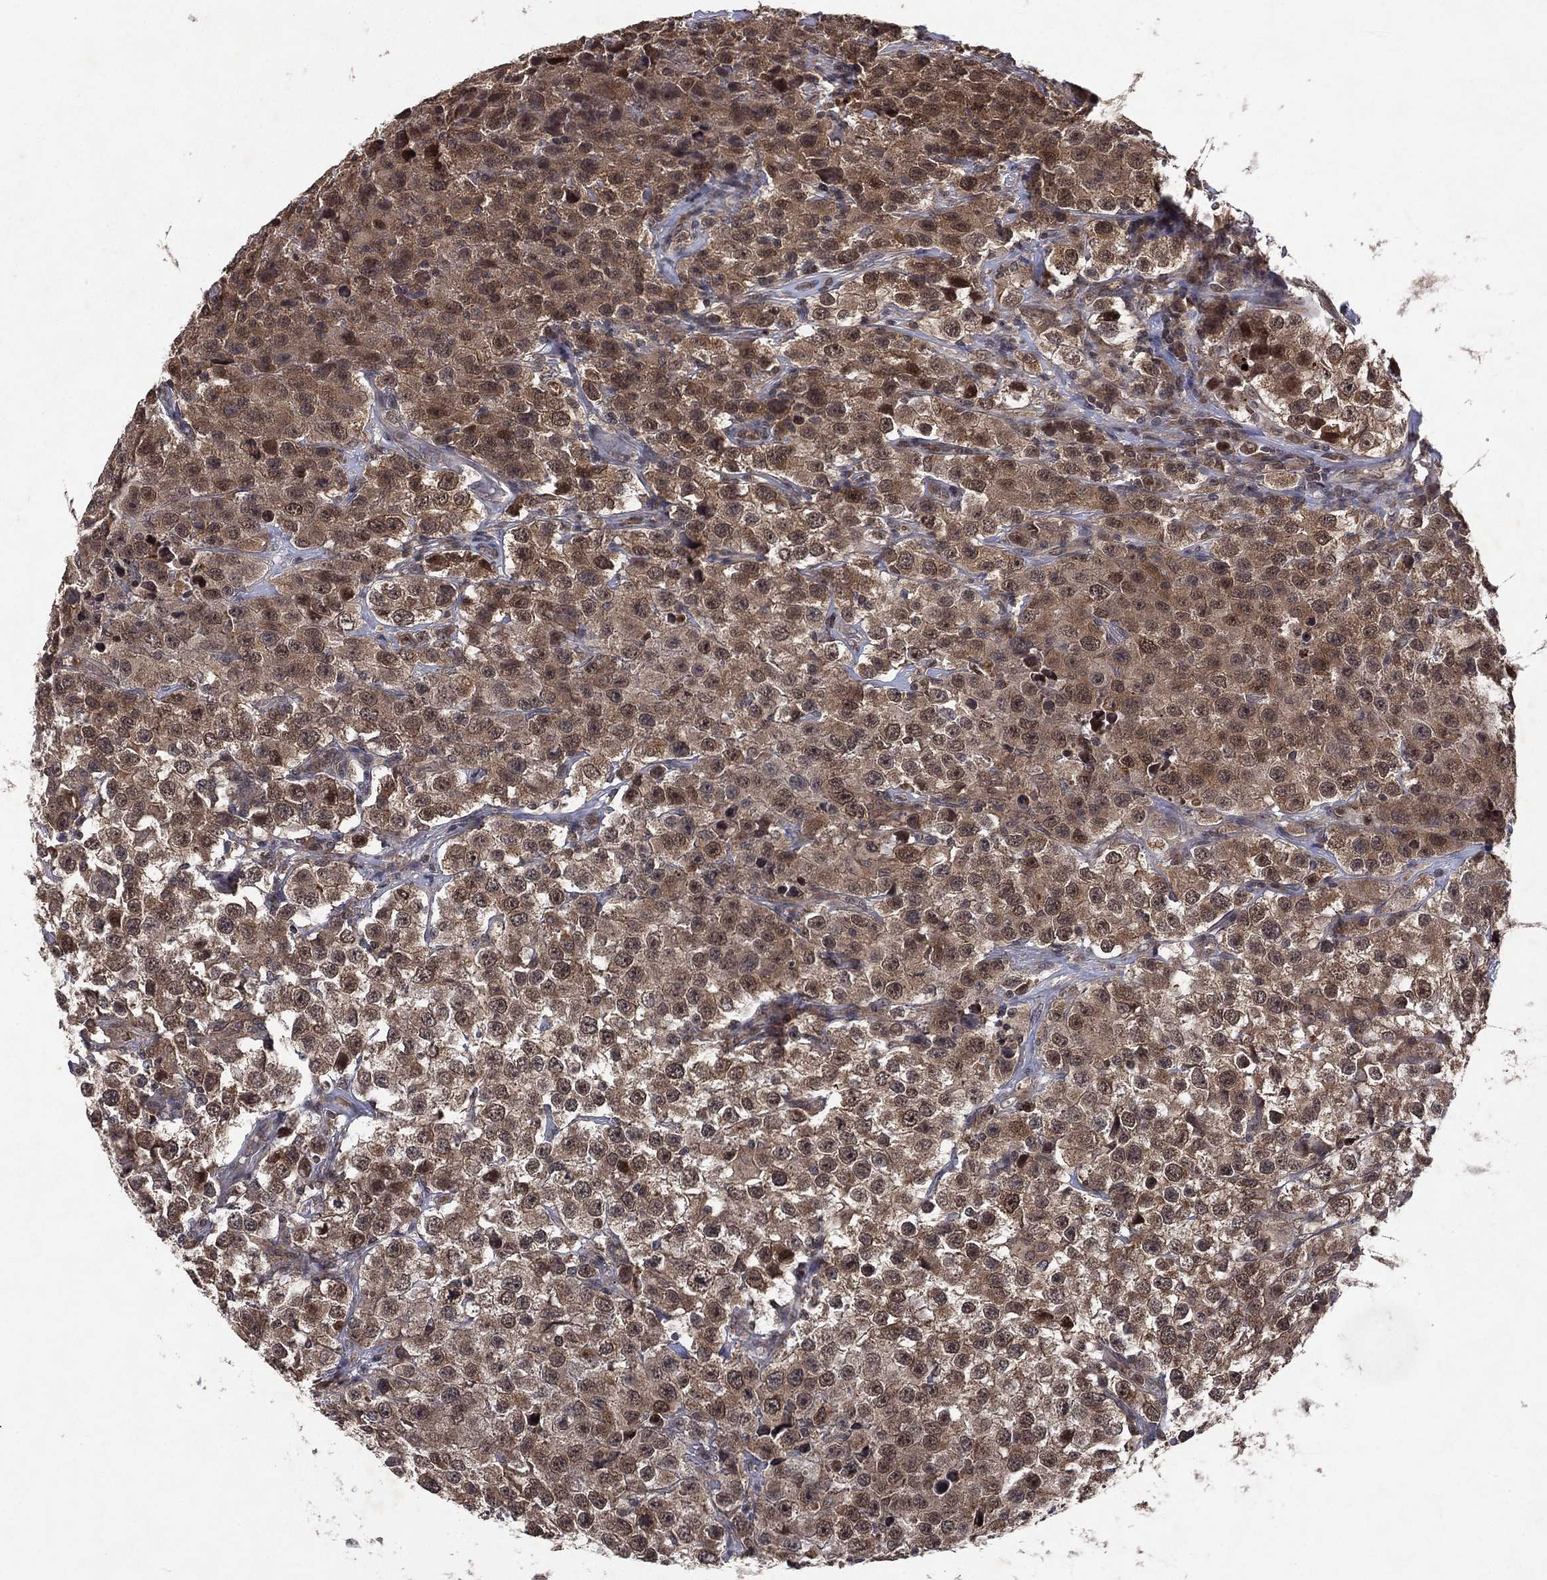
{"staining": {"intensity": "weak", "quantity": "25%-75%", "location": "cytoplasmic/membranous"}, "tissue": "testis cancer", "cell_type": "Tumor cells", "image_type": "cancer", "snomed": [{"axis": "morphology", "description": "Seminoma, NOS"}, {"axis": "topography", "description": "Testis"}], "caption": "Immunohistochemical staining of human testis cancer demonstrates low levels of weak cytoplasmic/membranous expression in approximately 25%-75% of tumor cells.", "gene": "ATG4B", "patient": {"sex": "male", "age": 52}}